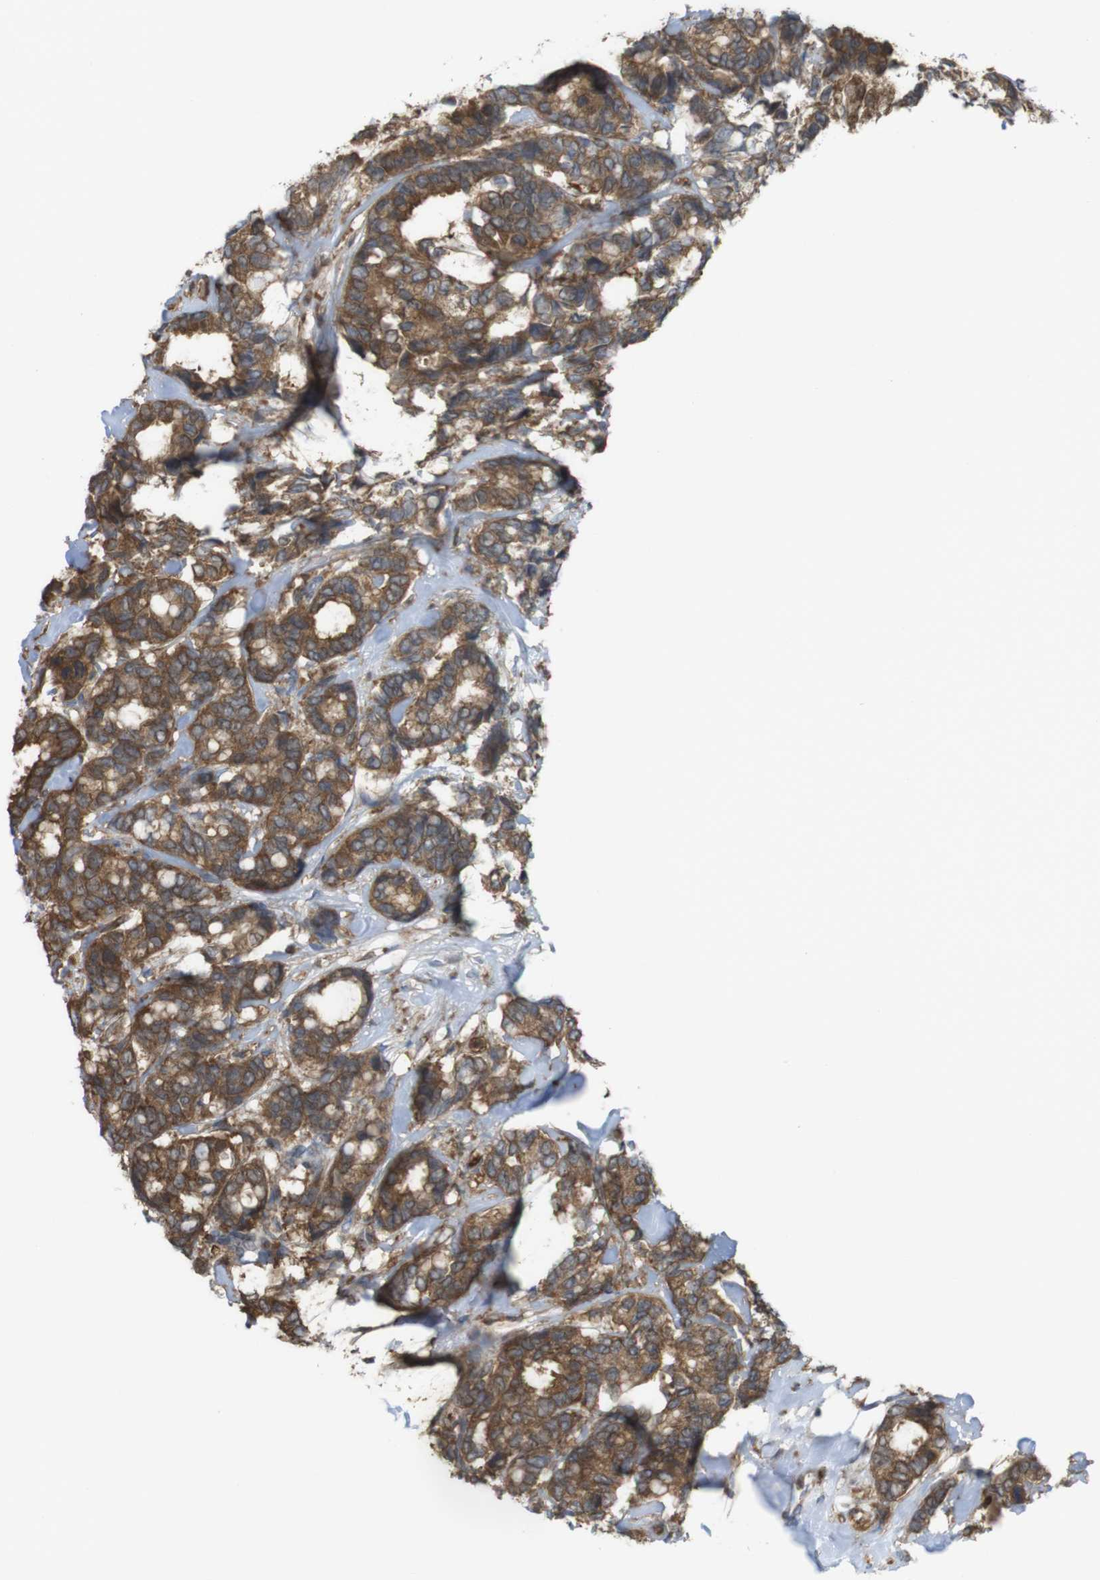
{"staining": {"intensity": "moderate", "quantity": ">75%", "location": "cytoplasmic/membranous"}, "tissue": "breast cancer", "cell_type": "Tumor cells", "image_type": "cancer", "snomed": [{"axis": "morphology", "description": "Duct carcinoma"}, {"axis": "topography", "description": "Breast"}], "caption": "Protein positivity by immunohistochemistry (IHC) demonstrates moderate cytoplasmic/membranous staining in approximately >75% of tumor cells in breast cancer (invasive ductal carcinoma).", "gene": "PRKCD", "patient": {"sex": "female", "age": 87}}